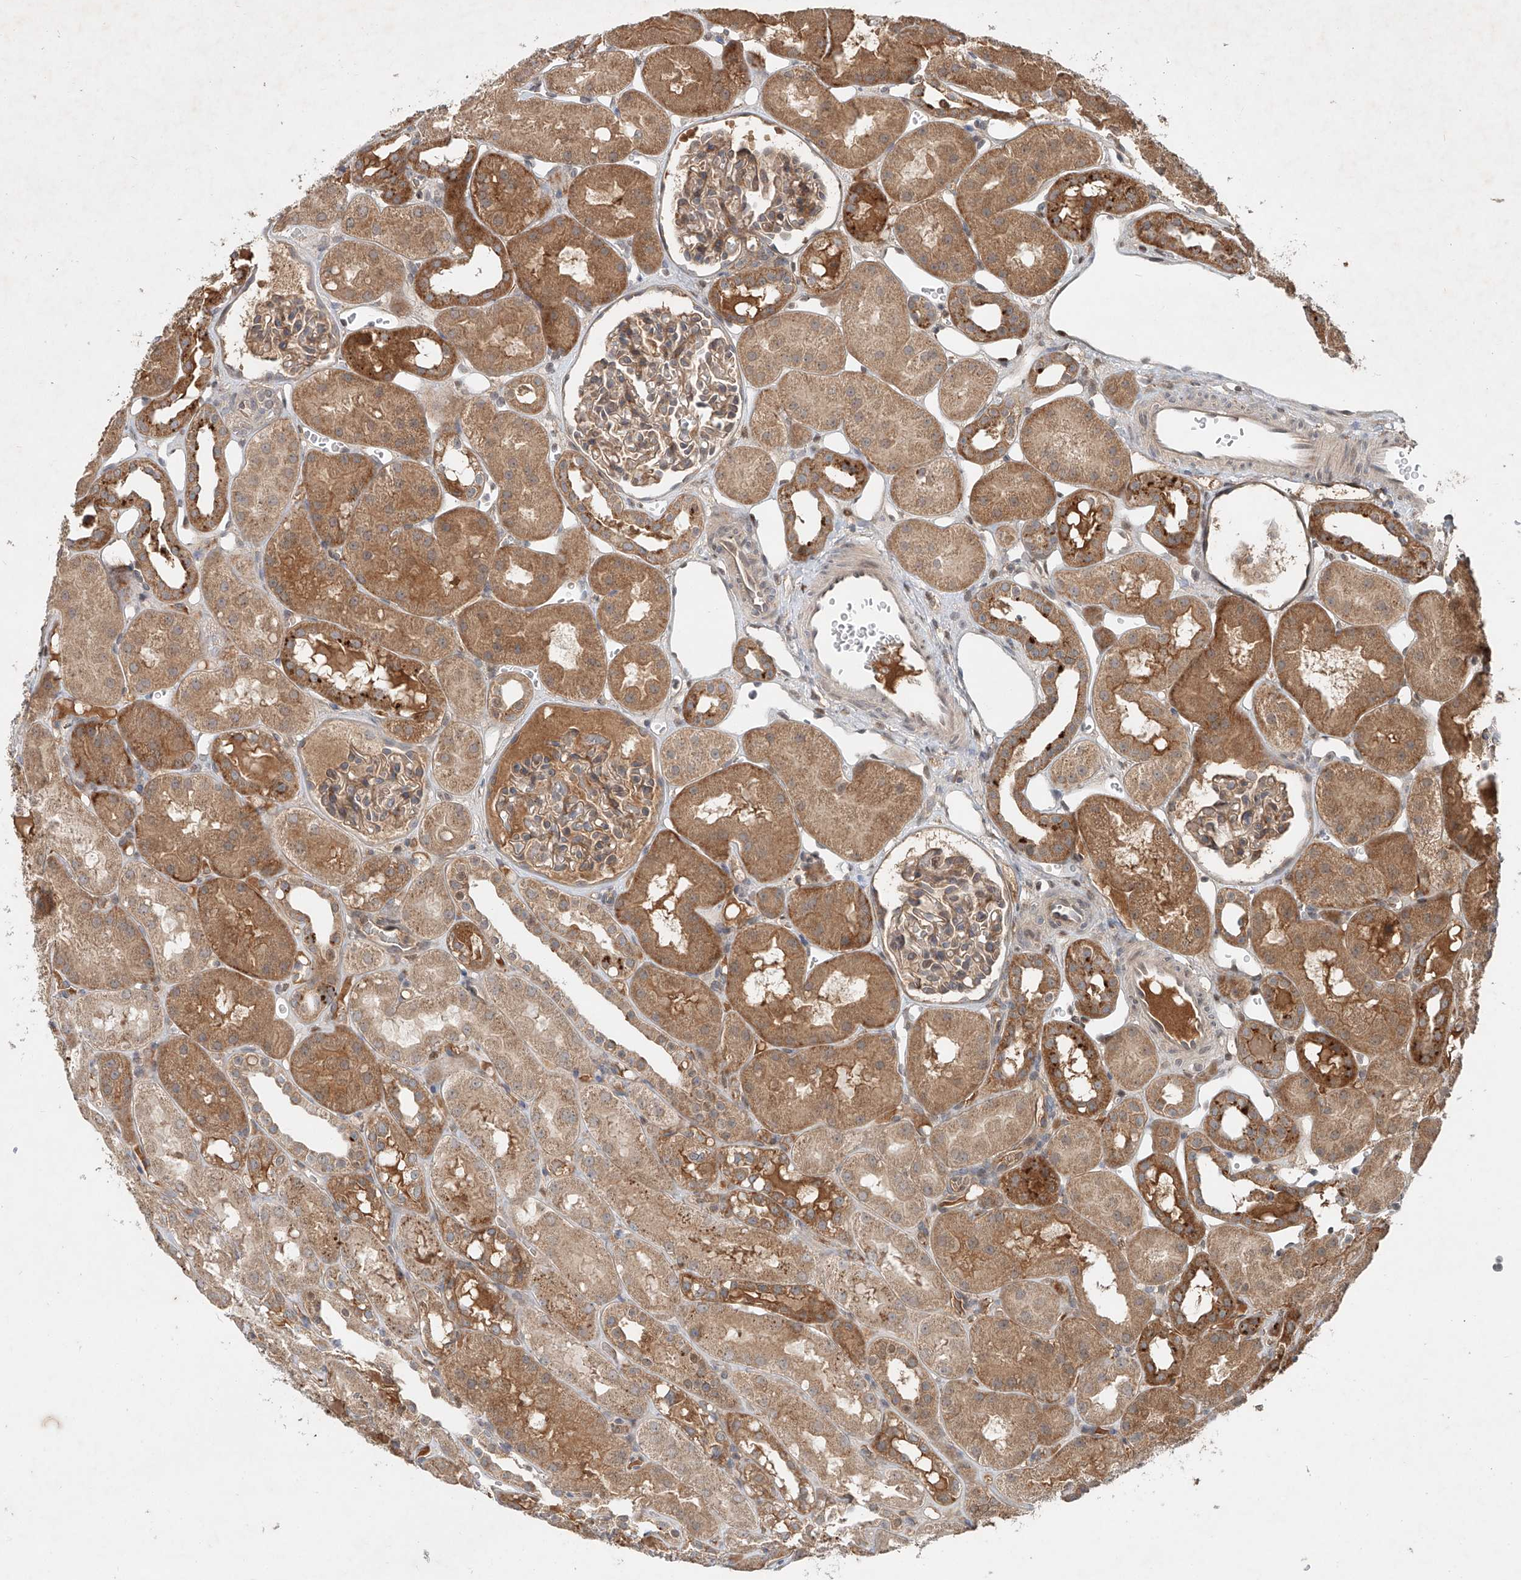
{"staining": {"intensity": "moderate", "quantity": ">75%", "location": "cytoplasmic/membranous"}, "tissue": "kidney", "cell_type": "Cells in glomeruli", "image_type": "normal", "snomed": [{"axis": "morphology", "description": "Normal tissue, NOS"}, {"axis": "topography", "description": "Kidney"}], "caption": "Immunohistochemistry histopathology image of unremarkable kidney: kidney stained using immunohistochemistry (IHC) displays medium levels of moderate protein expression localized specifically in the cytoplasmic/membranous of cells in glomeruli, appearing as a cytoplasmic/membranous brown color.", "gene": "IER5", "patient": {"sex": "male", "age": 16}}